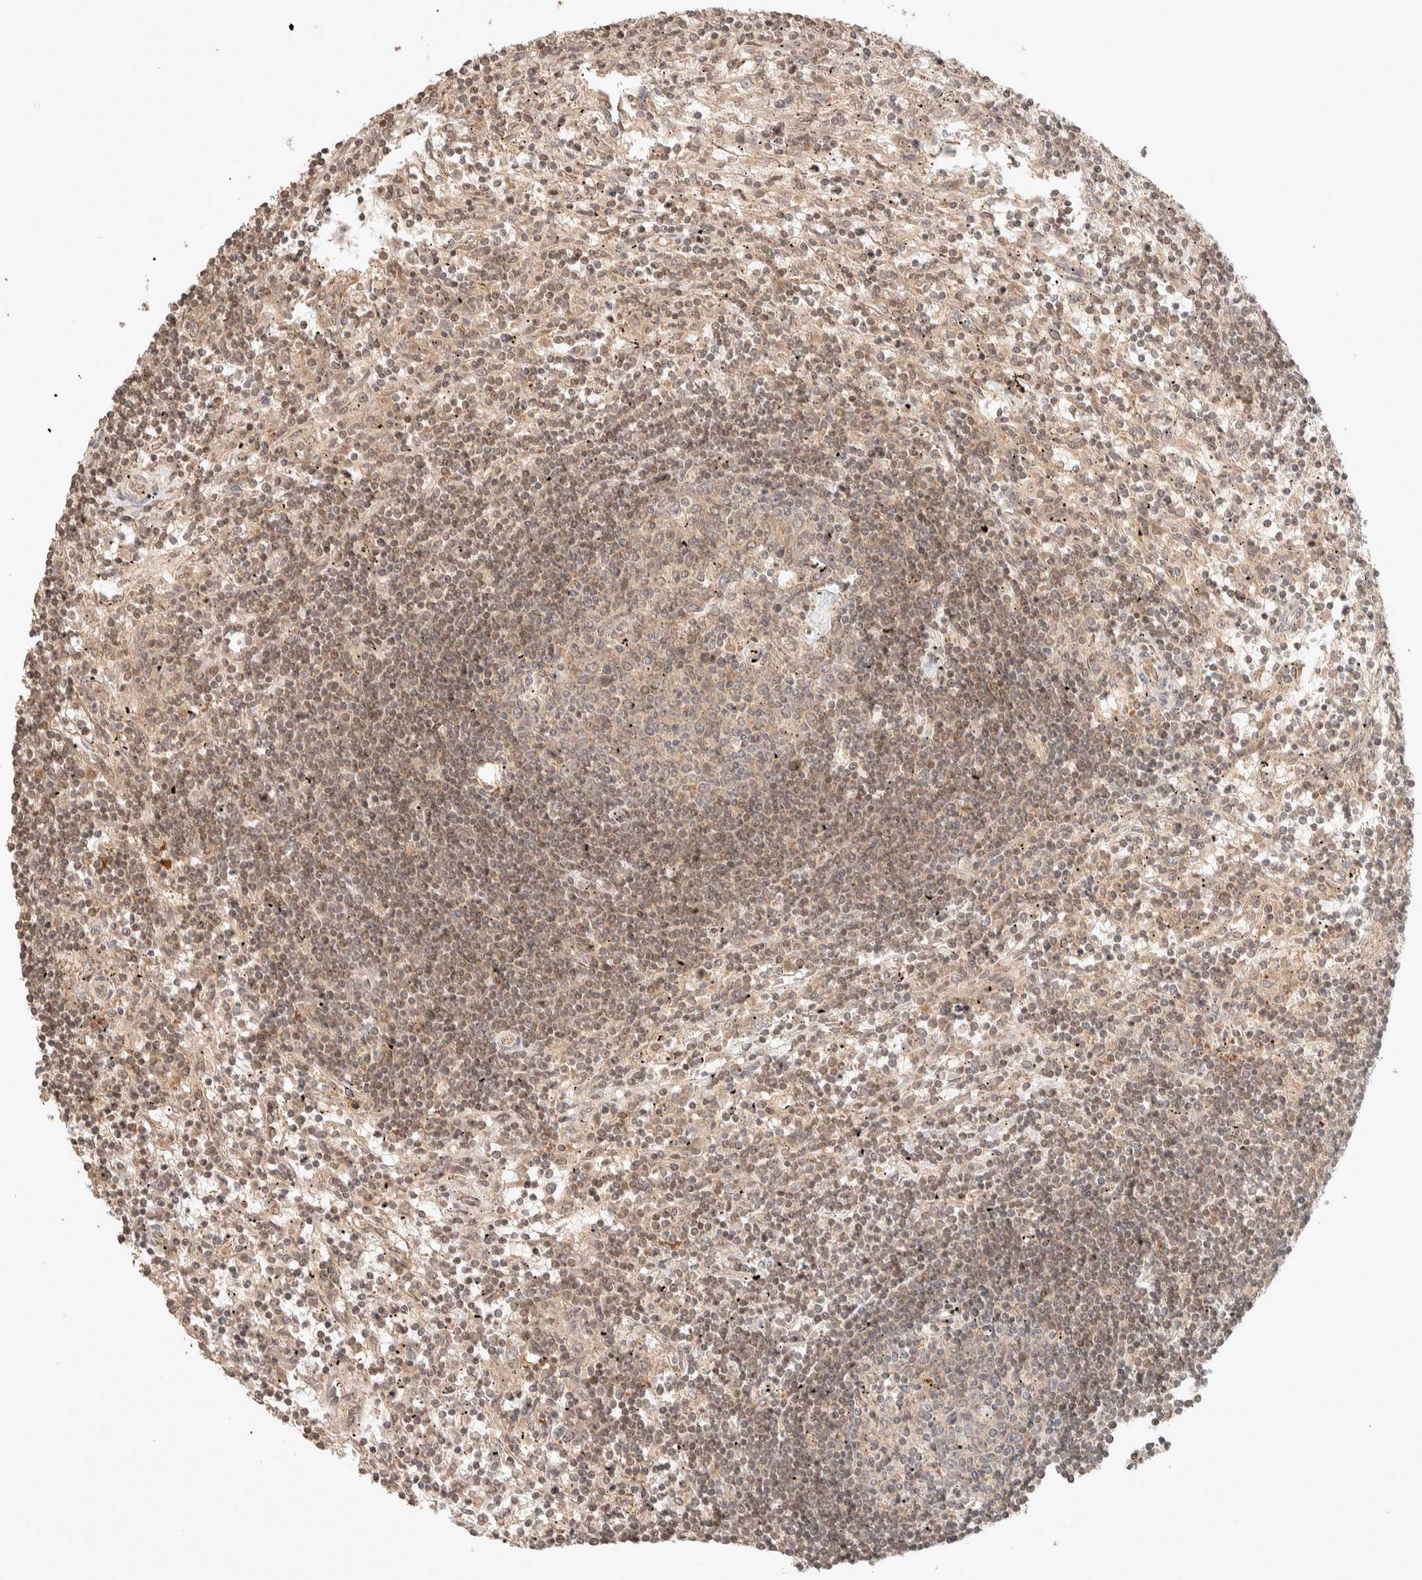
{"staining": {"intensity": "weak", "quantity": ">75%", "location": "nuclear"}, "tissue": "lymphoma", "cell_type": "Tumor cells", "image_type": "cancer", "snomed": [{"axis": "morphology", "description": "Malignant lymphoma, non-Hodgkin's type, Low grade"}, {"axis": "topography", "description": "Spleen"}], "caption": "Brown immunohistochemical staining in low-grade malignant lymphoma, non-Hodgkin's type shows weak nuclear expression in about >75% of tumor cells.", "gene": "THRA", "patient": {"sex": "male", "age": 76}}